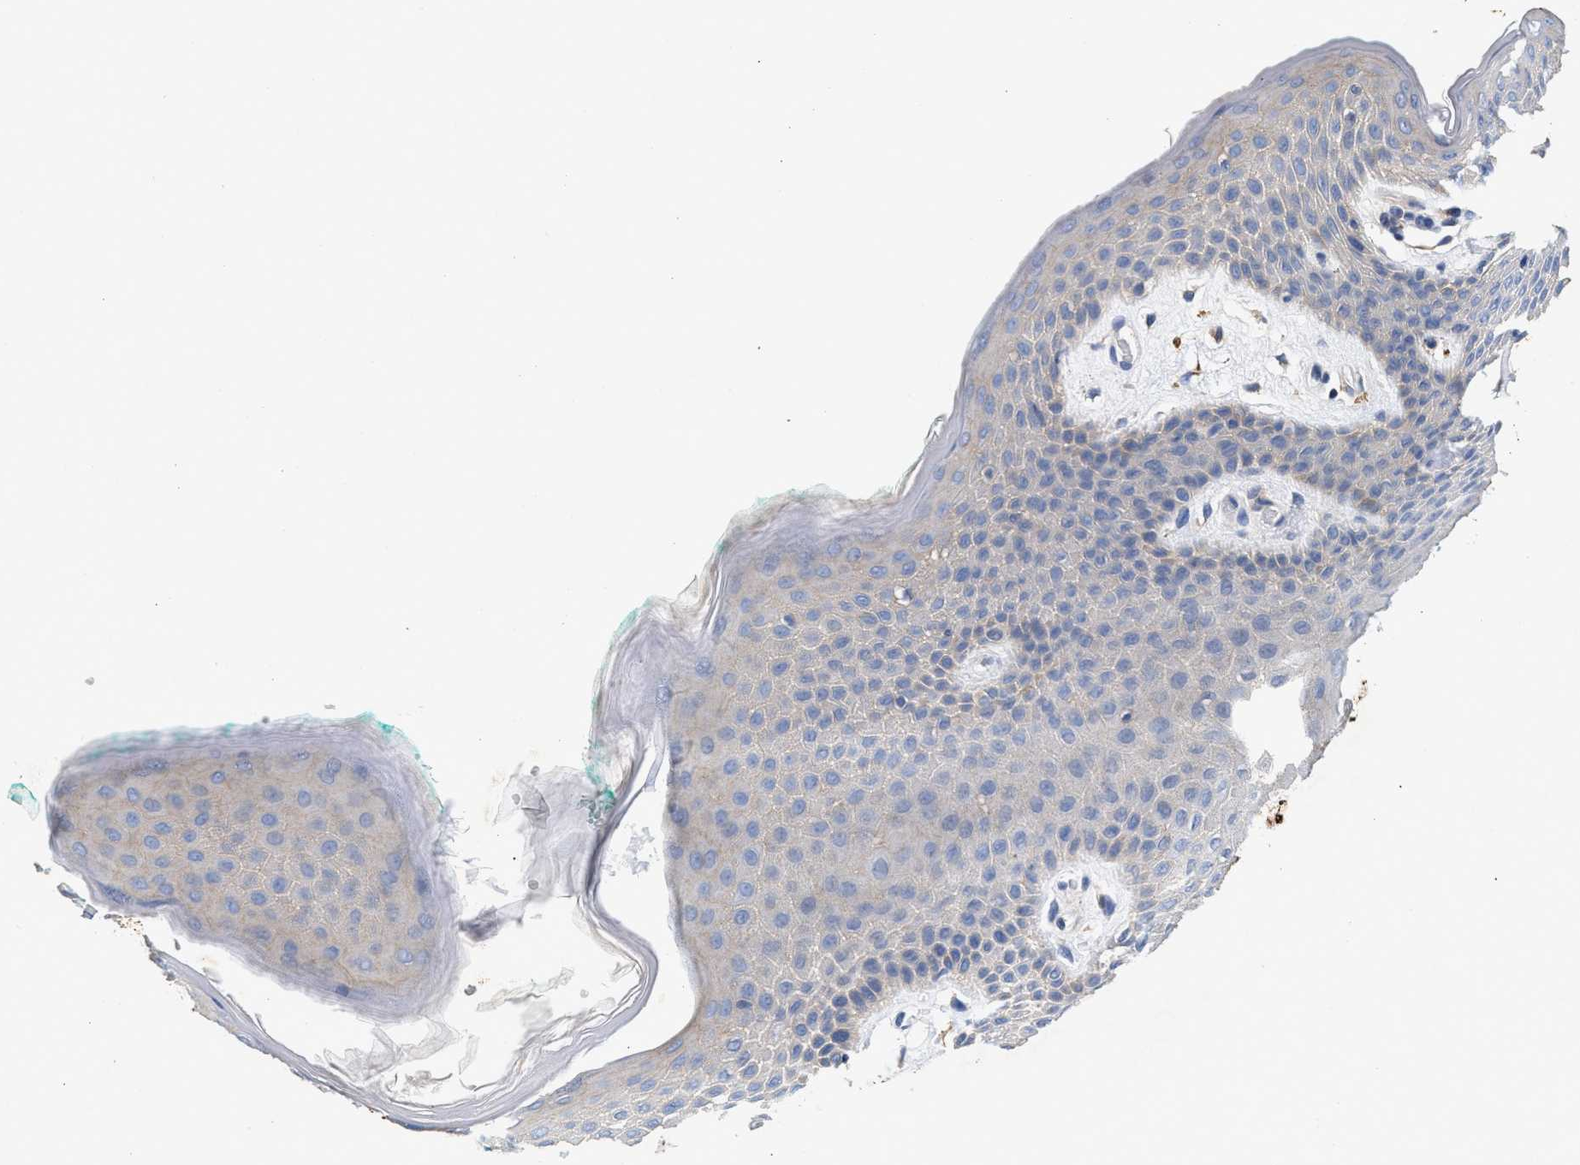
{"staining": {"intensity": "negative", "quantity": "none", "location": "none"}, "tissue": "skin", "cell_type": "Epidermal cells", "image_type": "normal", "snomed": [{"axis": "morphology", "description": "Normal tissue, NOS"}, {"axis": "topography", "description": "Anal"}], "caption": "A histopathology image of skin stained for a protein shows no brown staining in epidermal cells. (Stains: DAB IHC with hematoxylin counter stain, Microscopy: brightfield microscopy at high magnification).", "gene": "GNAI3", "patient": {"sex": "male", "age": 74}}